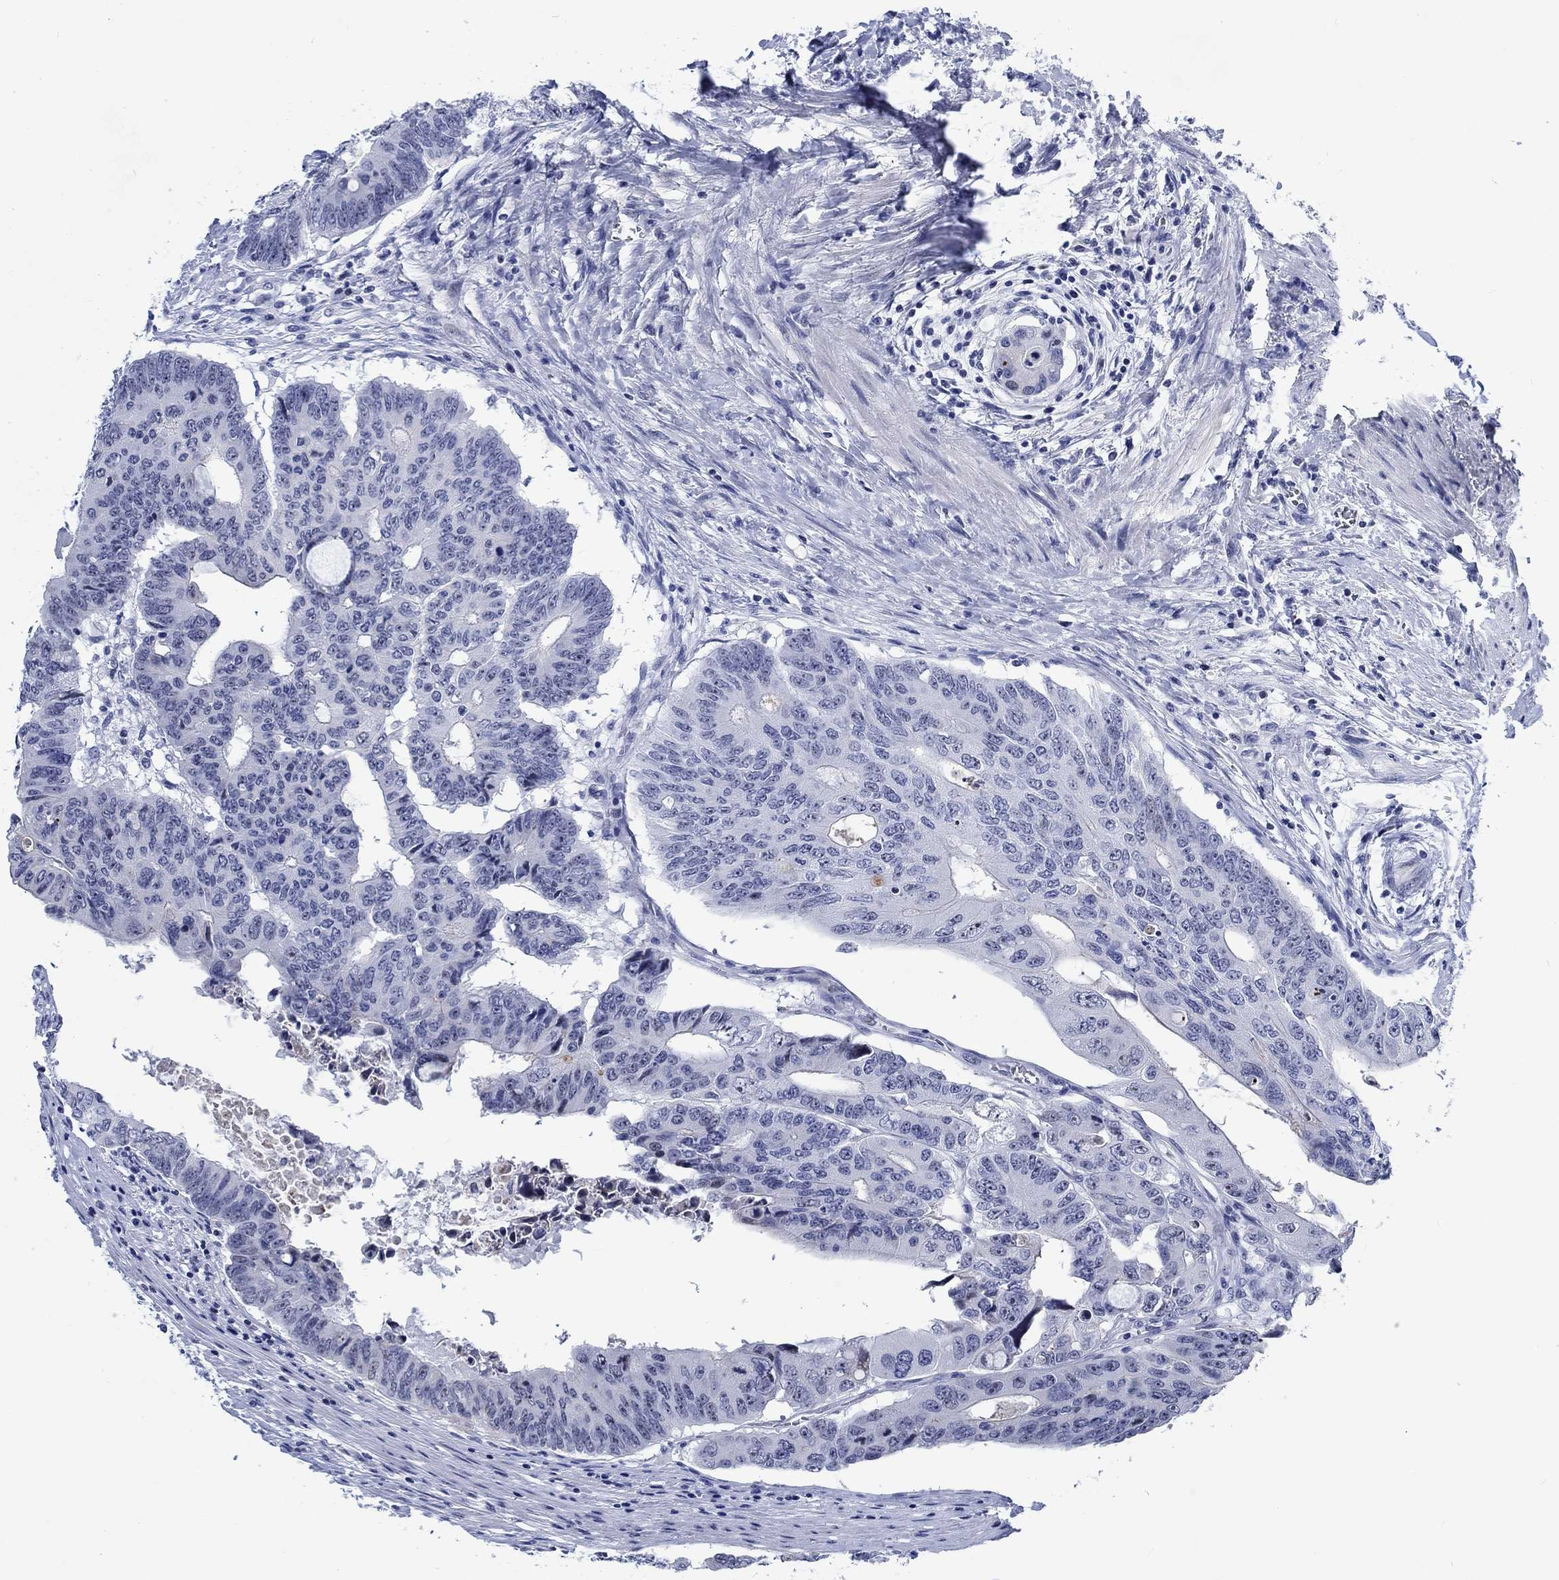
{"staining": {"intensity": "negative", "quantity": "none", "location": "none"}, "tissue": "colorectal cancer", "cell_type": "Tumor cells", "image_type": "cancer", "snomed": [{"axis": "morphology", "description": "Adenocarcinoma, NOS"}, {"axis": "topography", "description": "Rectum"}], "caption": "This is an immunohistochemistry (IHC) image of human colorectal cancer (adenocarcinoma). There is no staining in tumor cells.", "gene": "ZNF446", "patient": {"sex": "male", "age": 59}}